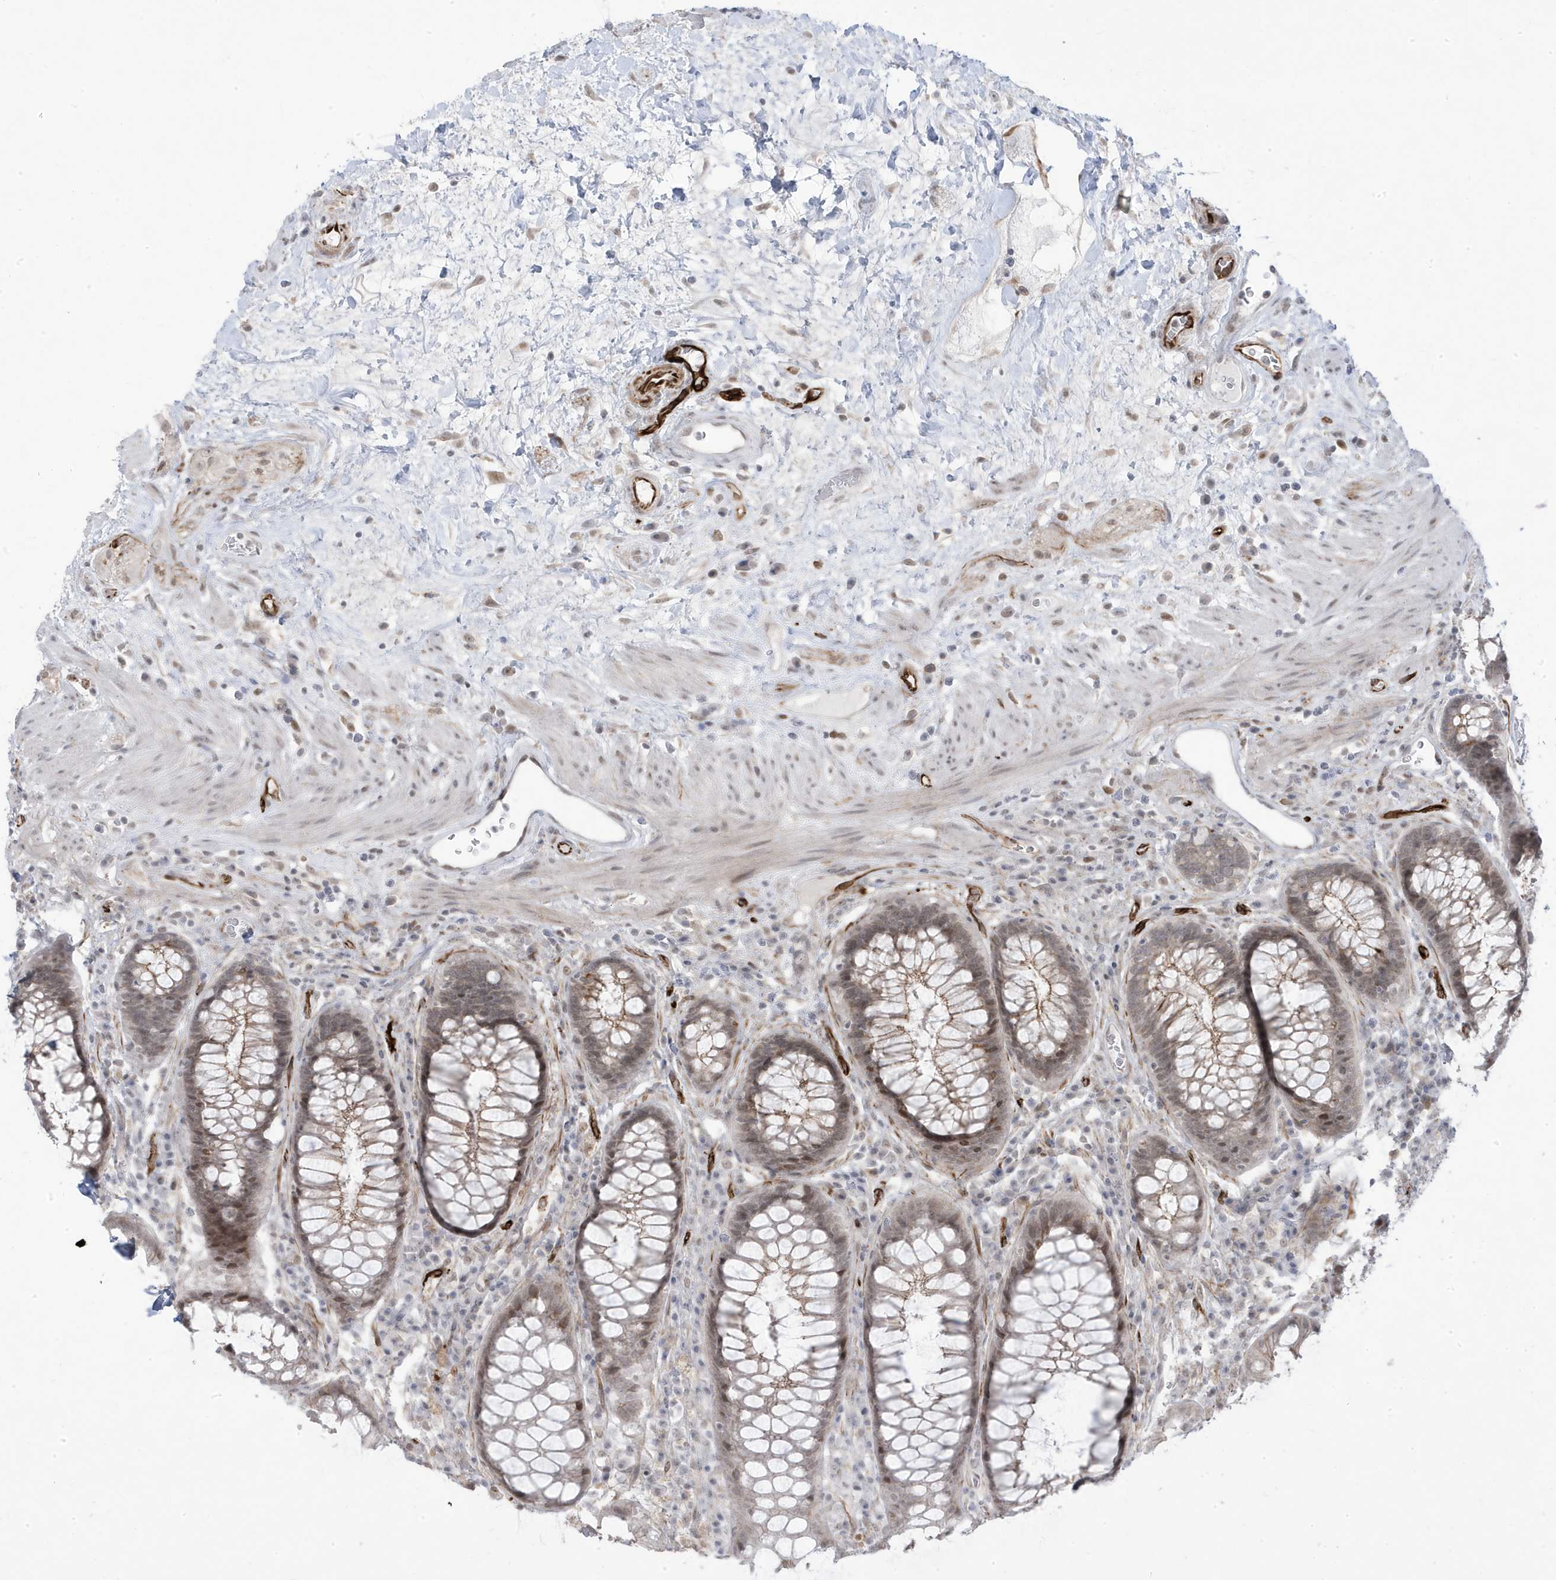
{"staining": {"intensity": "weak", "quantity": "25%-75%", "location": "cytoplasmic/membranous,nuclear"}, "tissue": "rectum", "cell_type": "Glandular cells", "image_type": "normal", "snomed": [{"axis": "morphology", "description": "Normal tissue, NOS"}, {"axis": "topography", "description": "Rectum"}], "caption": "Immunohistochemistry photomicrograph of benign rectum: human rectum stained using immunohistochemistry exhibits low levels of weak protein expression localized specifically in the cytoplasmic/membranous,nuclear of glandular cells, appearing as a cytoplasmic/membranous,nuclear brown color.", "gene": "ADAMTSL3", "patient": {"sex": "male", "age": 64}}